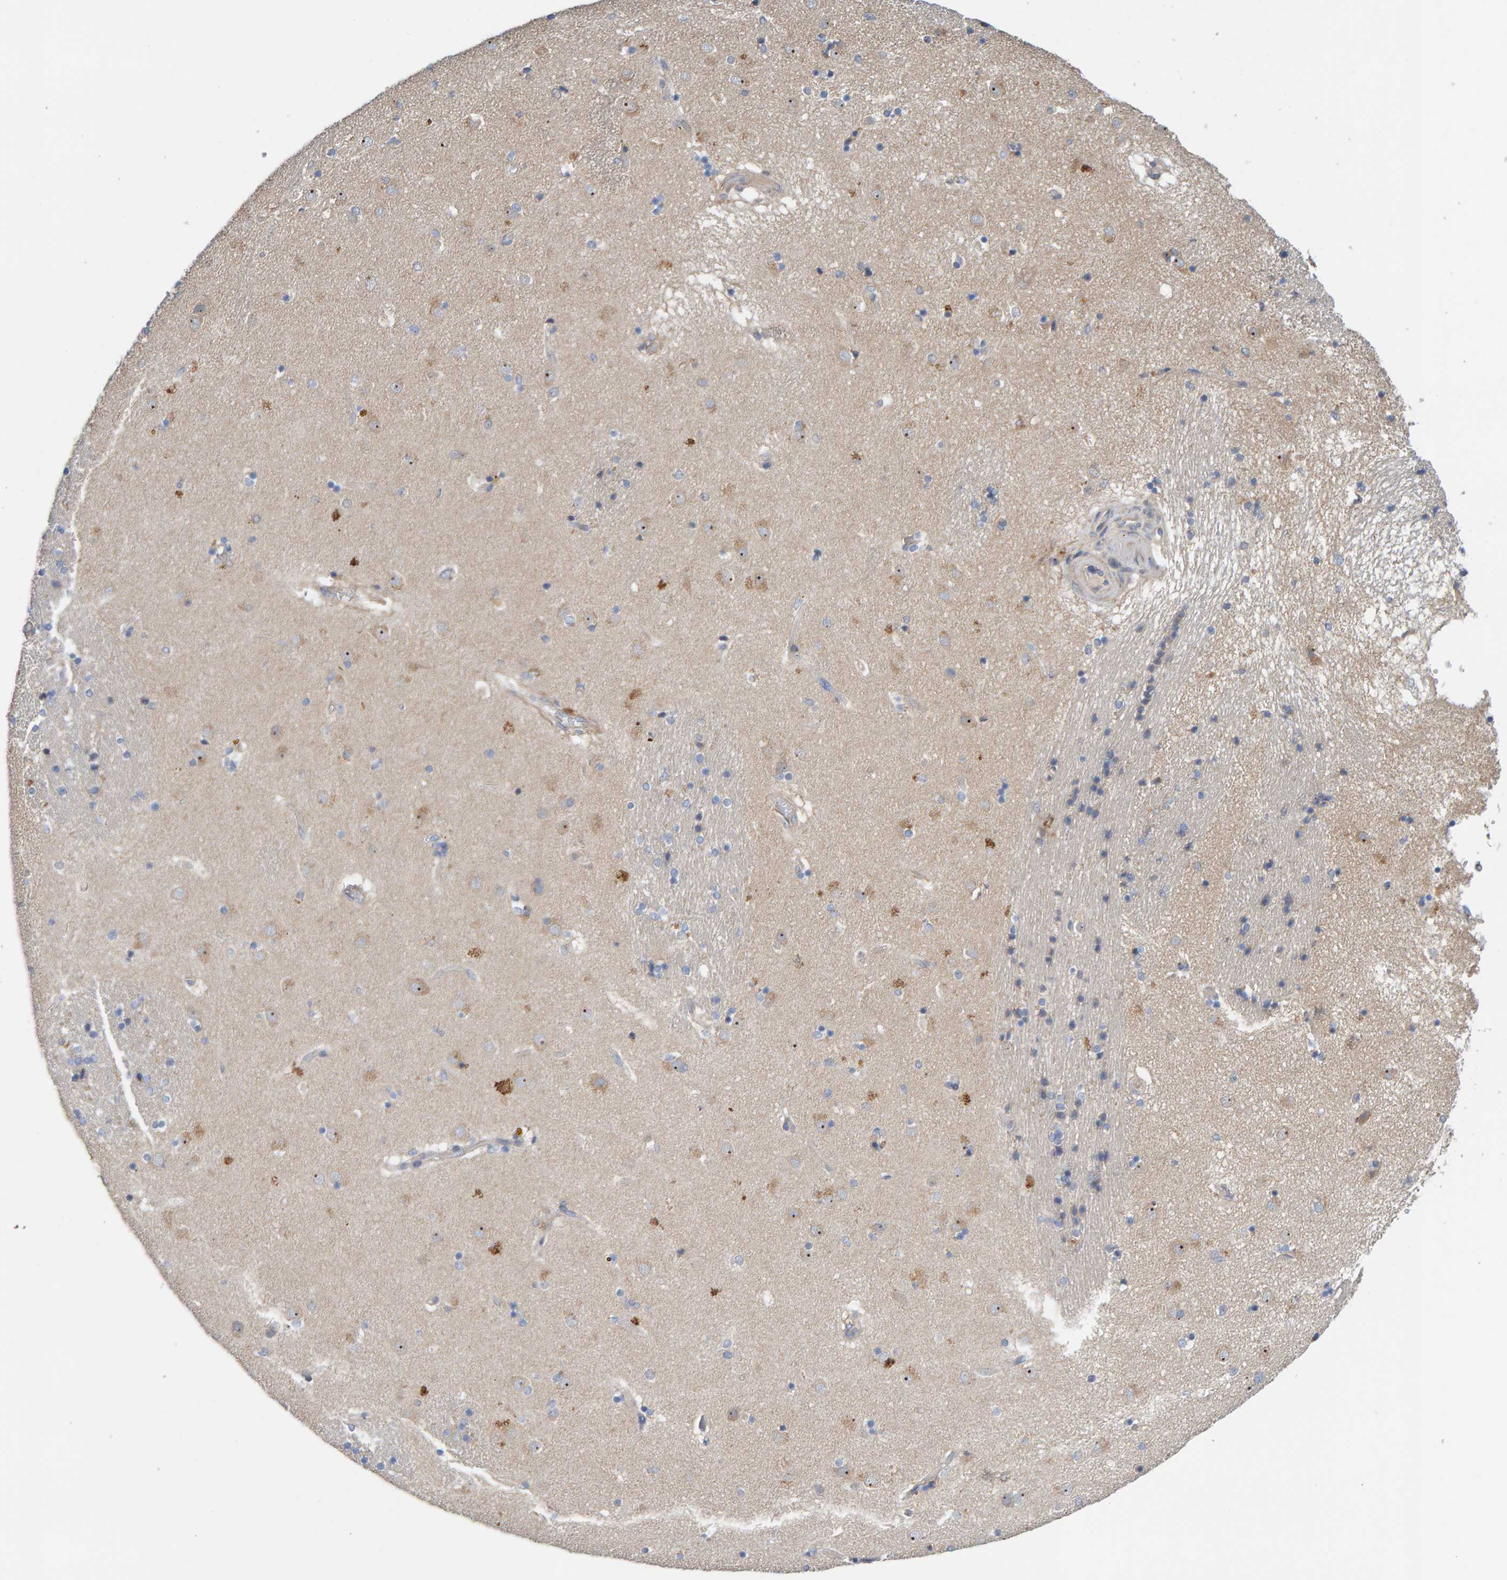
{"staining": {"intensity": "moderate", "quantity": "<25%", "location": "cytoplasmic/membranous"}, "tissue": "caudate", "cell_type": "Glial cells", "image_type": "normal", "snomed": [{"axis": "morphology", "description": "Normal tissue, NOS"}, {"axis": "topography", "description": "Lateral ventricle wall"}], "caption": "Protein expression analysis of normal caudate demonstrates moderate cytoplasmic/membranous staining in approximately <25% of glial cells.", "gene": "CCM2", "patient": {"sex": "male", "age": 70}}